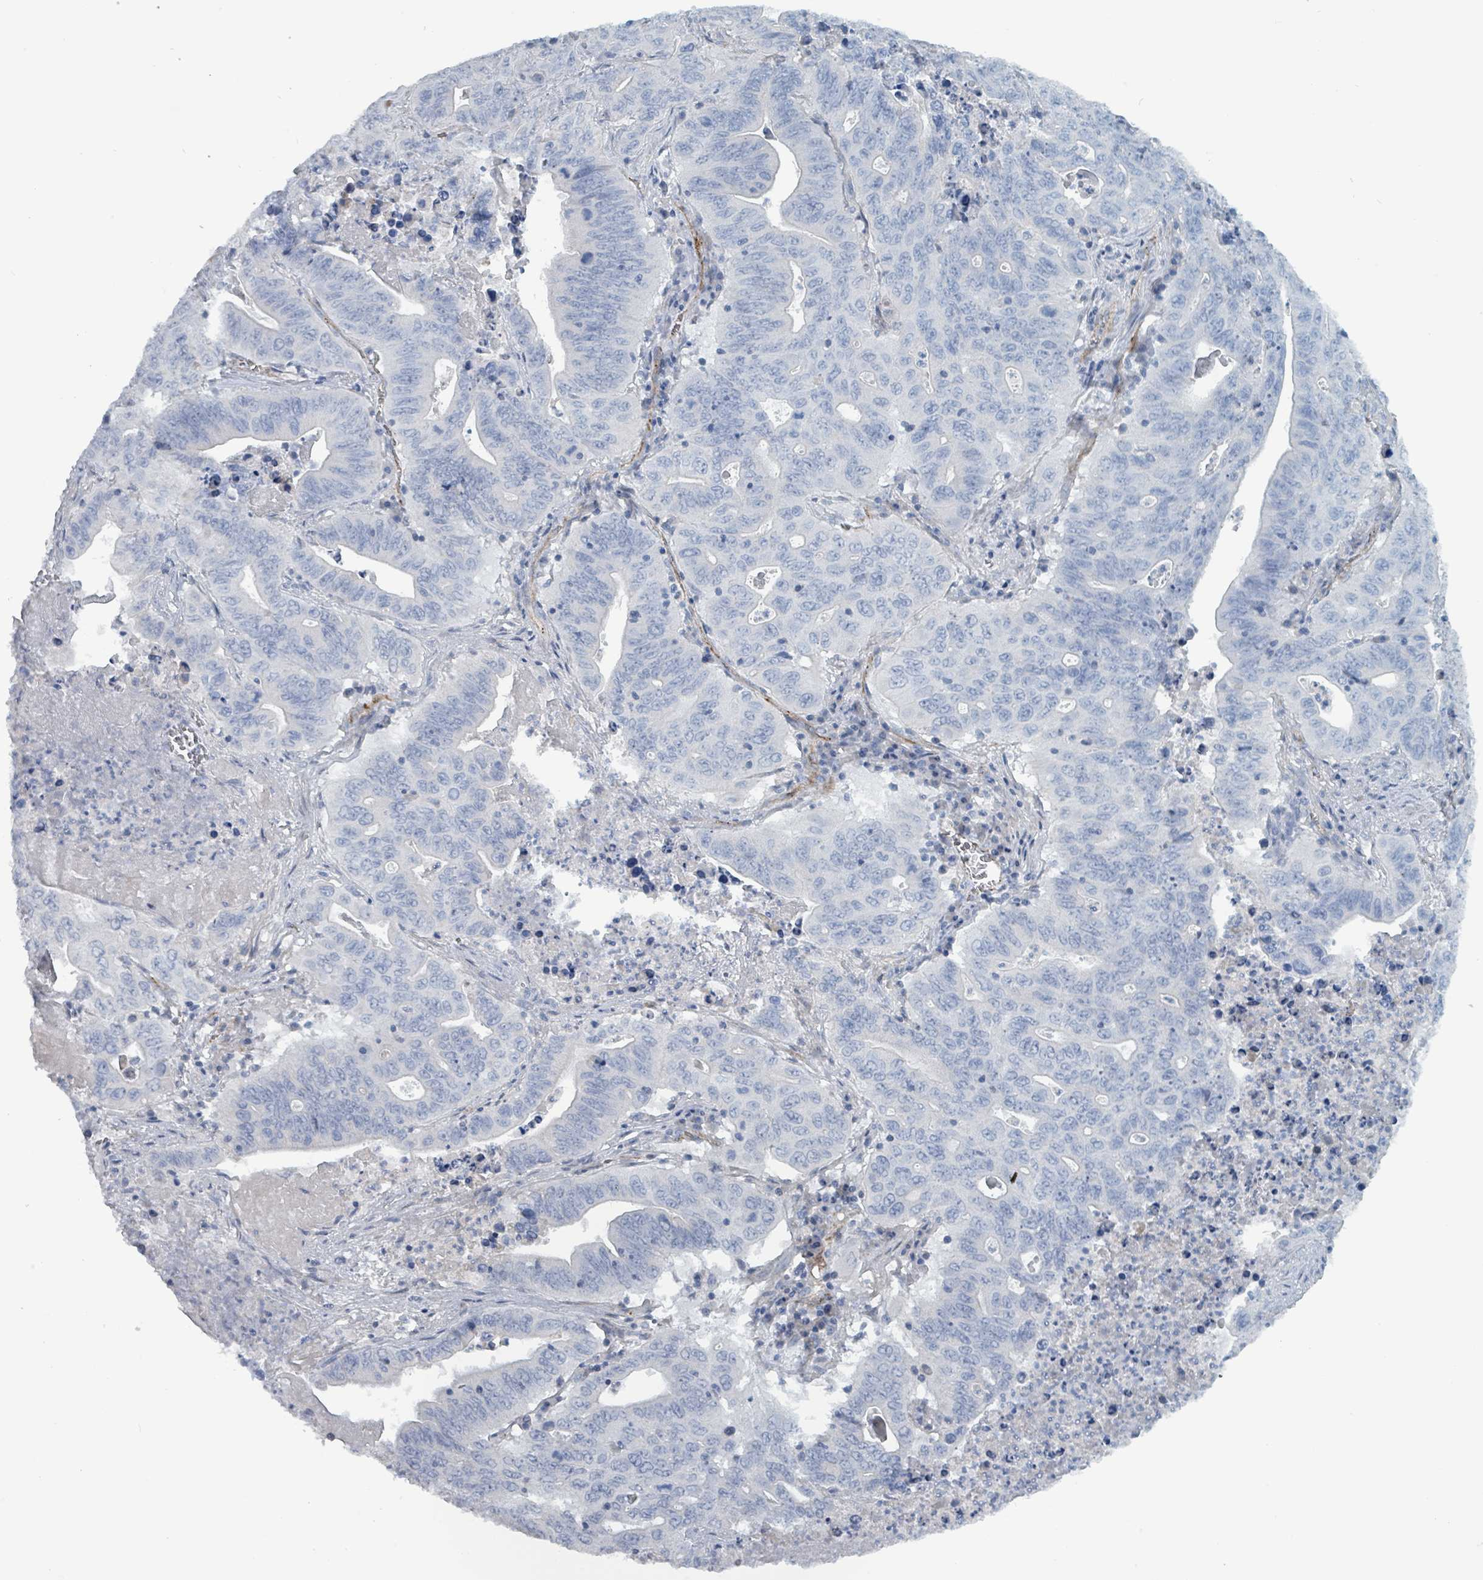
{"staining": {"intensity": "negative", "quantity": "none", "location": "none"}, "tissue": "lung cancer", "cell_type": "Tumor cells", "image_type": "cancer", "snomed": [{"axis": "morphology", "description": "Adenocarcinoma, NOS"}, {"axis": "topography", "description": "Lung"}], "caption": "Adenocarcinoma (lung) was stained to show a protein in brown. There is no significant staining in tumor cells.", "gene": "TAAR5", "patient": {"sex": "female", "age": 60}}